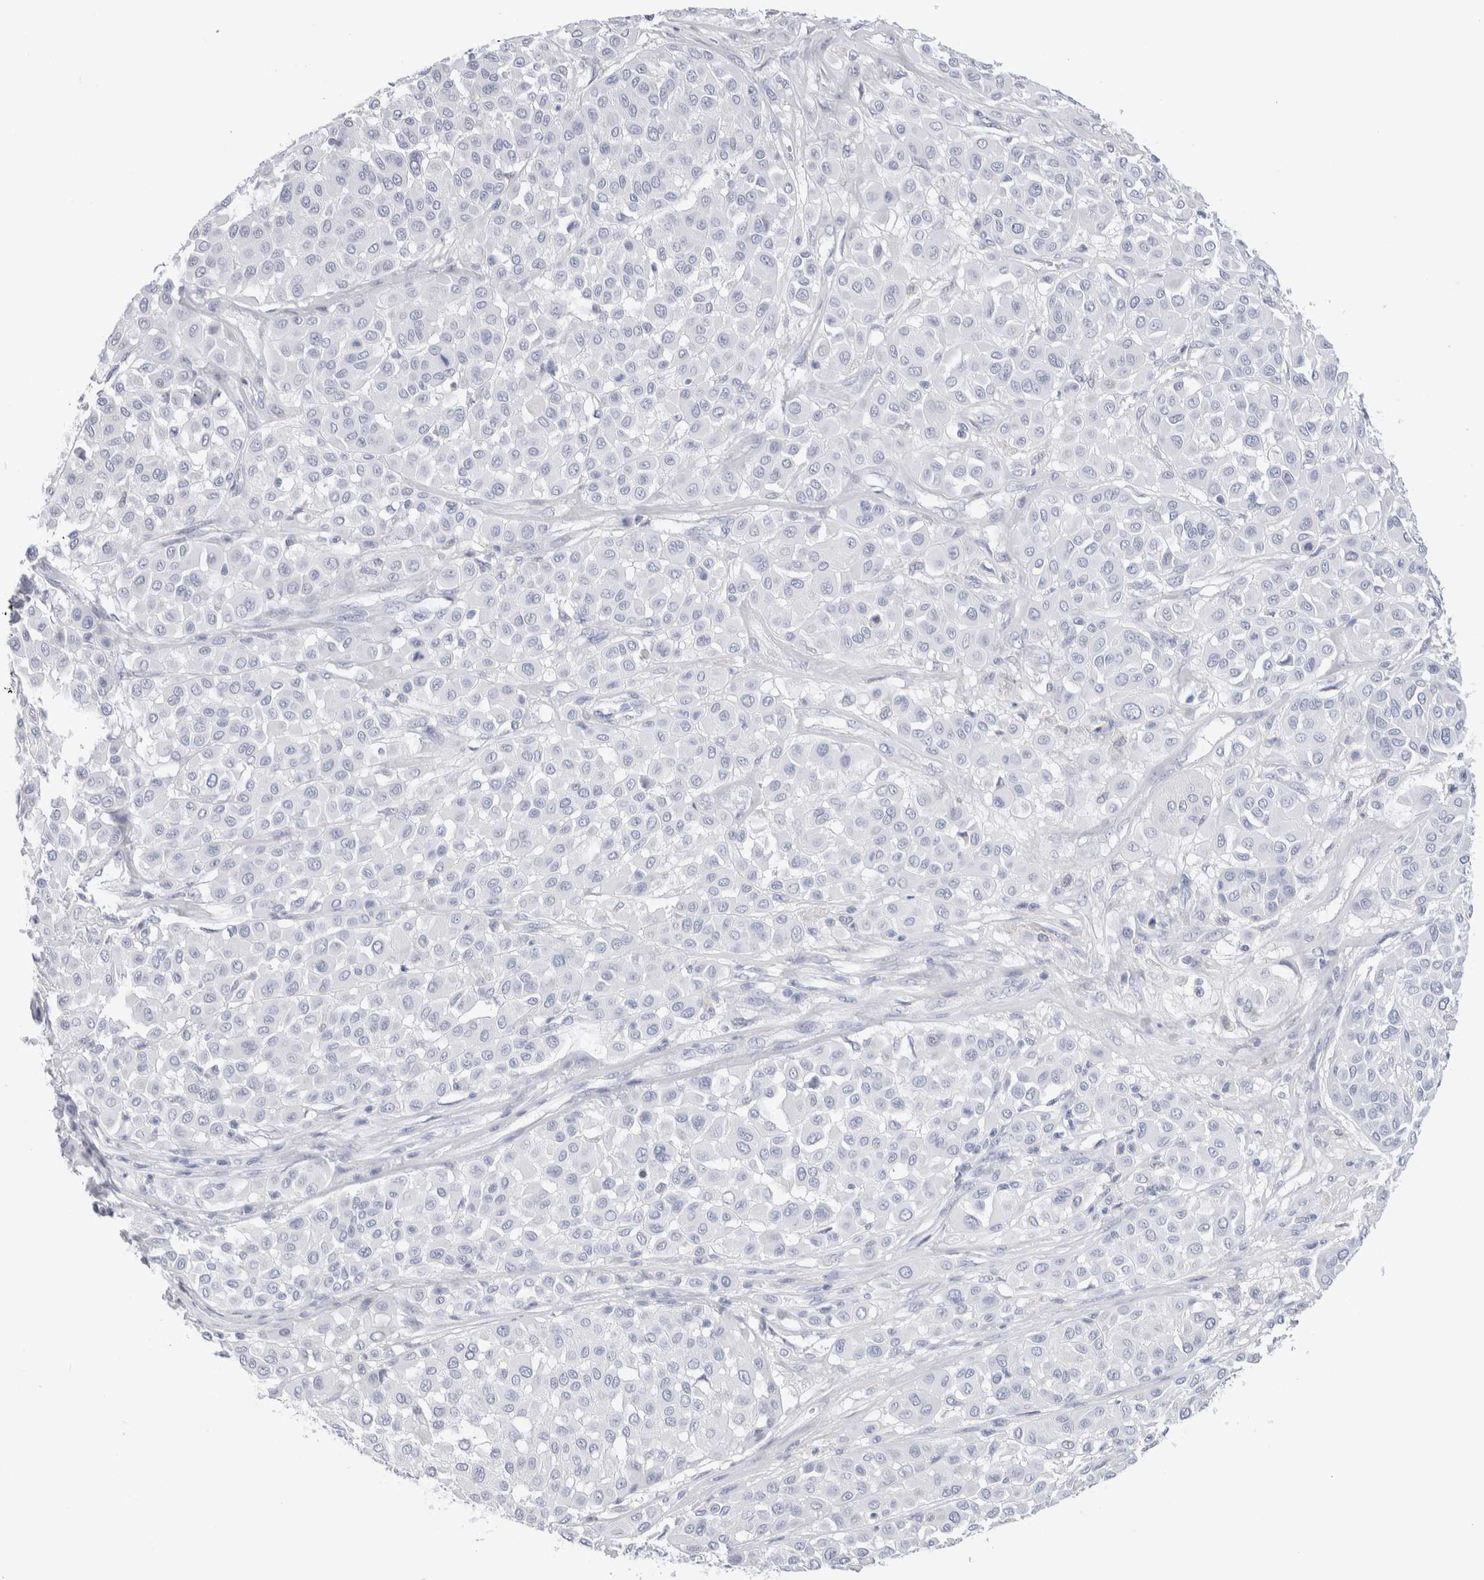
{"staining": {"intensity": "negative", "quantity": "none", "location": "none"}, "tissue": "melanoma", "cell_type": "Tumor cells", "image_type": "cancer", "snomed": [{"axis": "morphology", "description": "Malignant melanoma, Metastatic site"}, {"axis": "topography", "description": "Soft tissue"}], "caption": "This histopathology image is of malignant melanoma (metastatic site) stained with immunohistochemistry to label a protein in brown with the nuclei are counter-stained blue. There is no staining in tumor cells.", "gene": "GDA", "patient": {"sex": "male", "age": 41}}